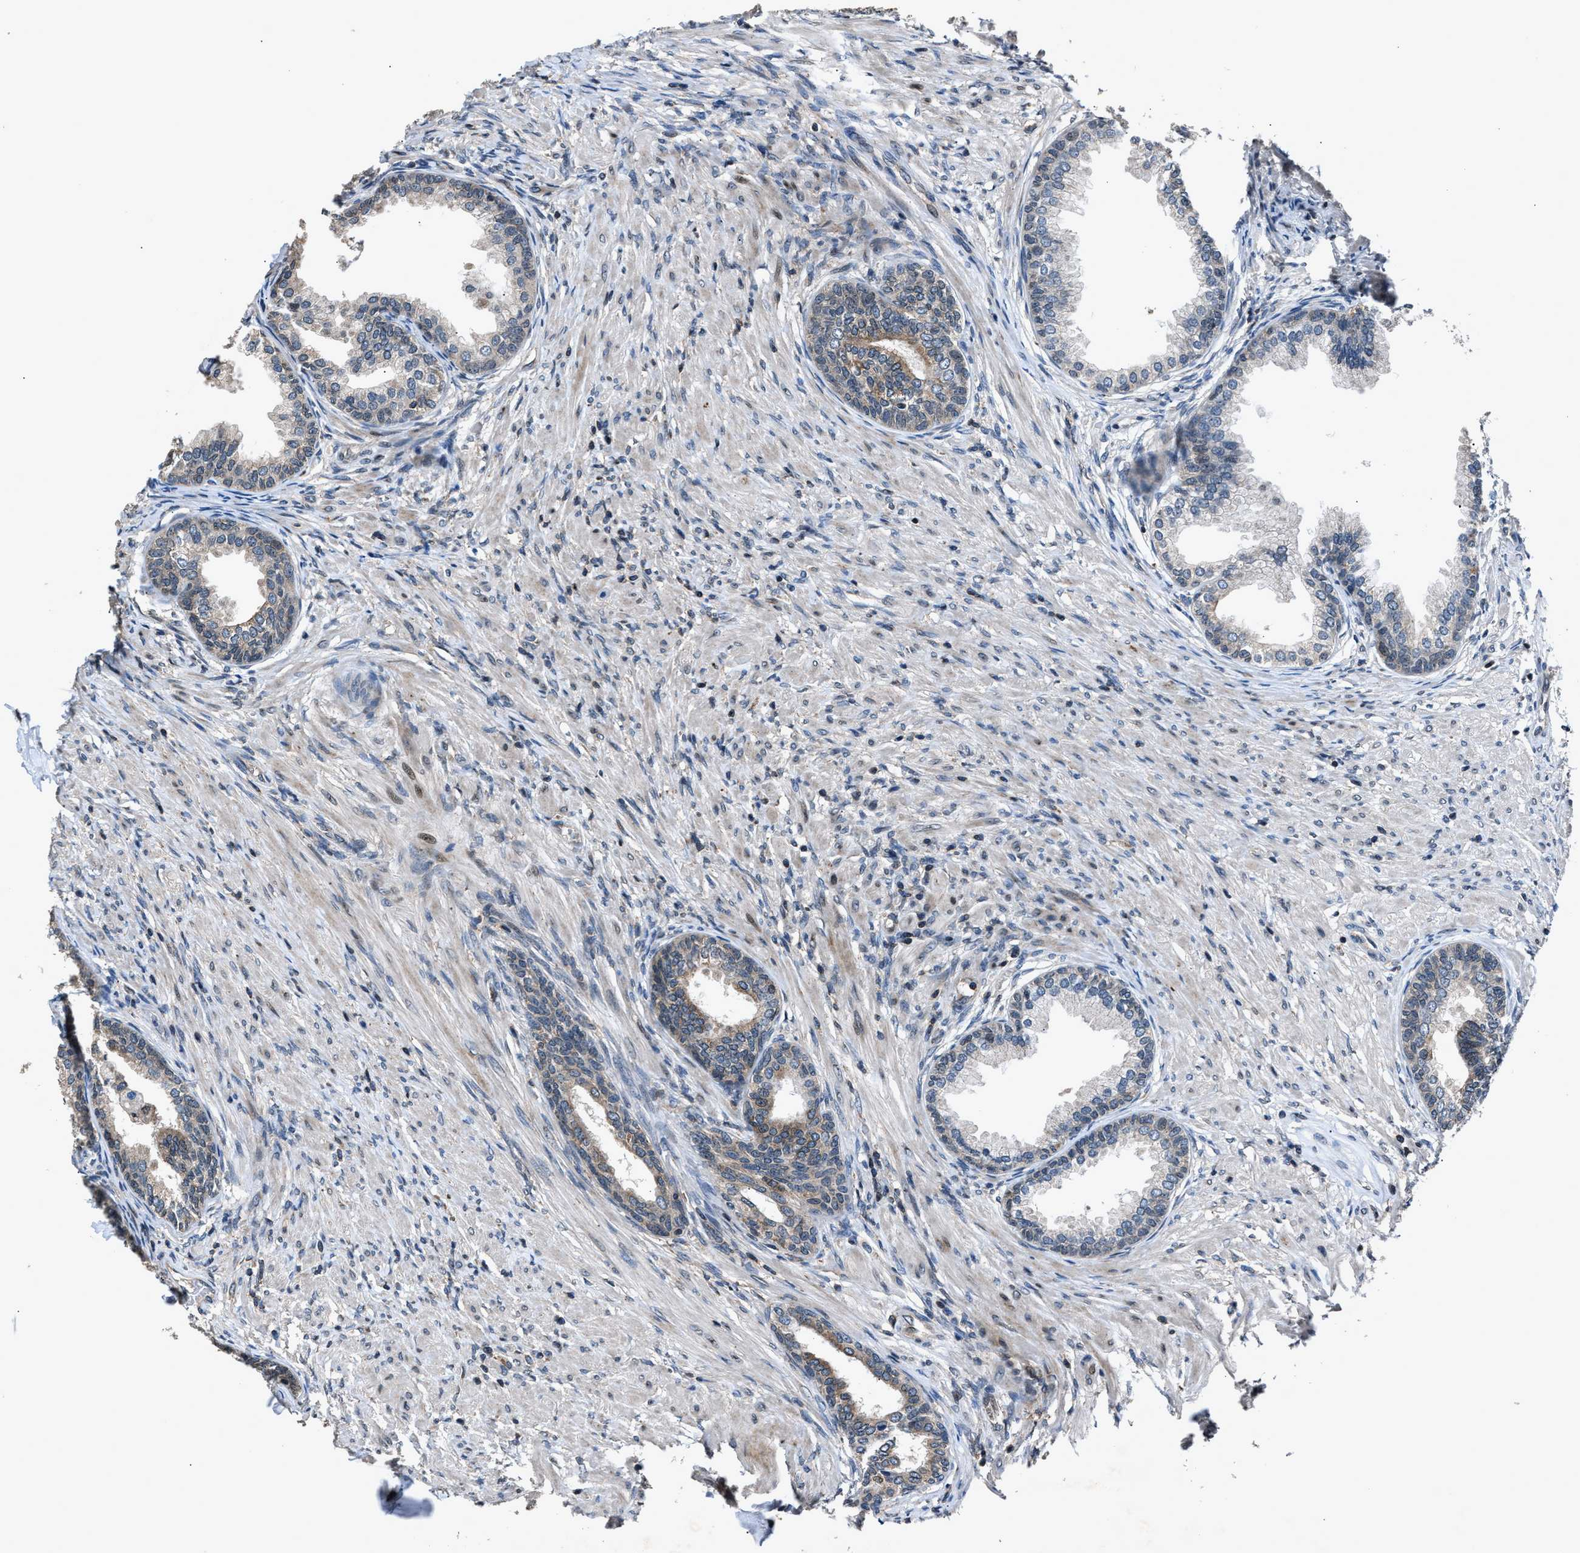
{"staining": {"intensity": "weak", "quantity": "25%-75%", "location": "cytoplasmic/membranous"}, "tissue": "prostate", "cell_type": "Glandular cells", "image_type": "normal", "snomed": [{"axis": "morphology", "description": "Normal tissue, NOS"}, {"axis": "topography", "description": "Prostate"}], "caption": "A micrograph showing weak cytoplasmic/membranous expression in about 25%-75% of glandular cells in unremarkable prostate, as visualized by brown immunohistochemical staining.", "gene": "TNRC18", "patient": {"sex": "male", "age": 76}}